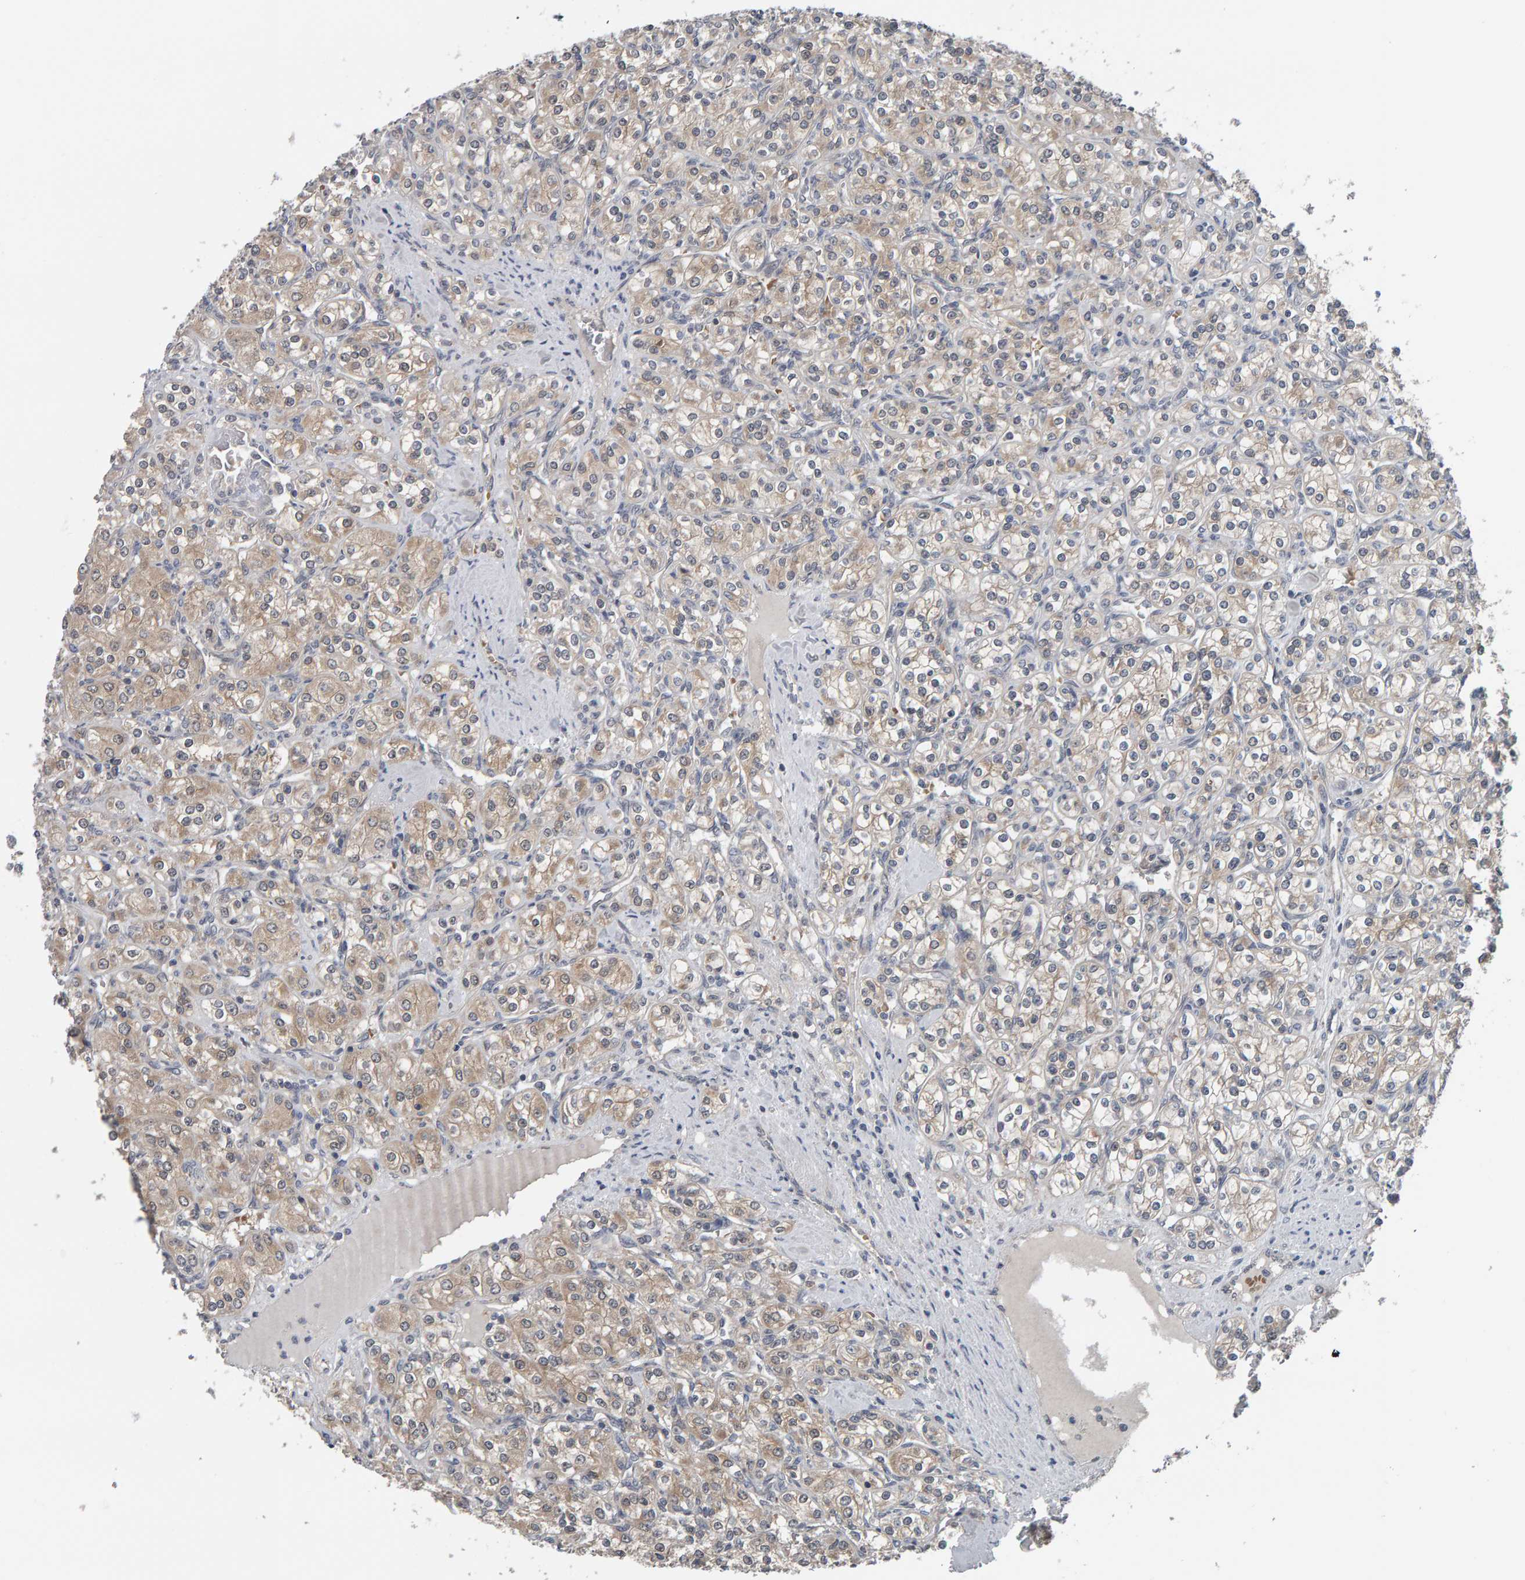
{"staining": {"intensity": "weak", "quantity": "25%-75%", "location": "cytoplasmic/membranous"}, "tissue": "renal cancer", "cell_type": "Tumor cells", "image_type": "cancer", "snomed": [{"axis": "morphology", "description": "Adenocarcinoma, NOS"}, {"axis": "topography", "description": "Kidney"}], "caption": "This is a photomicrograph of immunohistochemistry staining of renal cancer, which shows weak positivity in the cytoplasmic/membranous of tumor cells.", "gene": "COASY", "patient": {"sex": "male", "age": 77}}